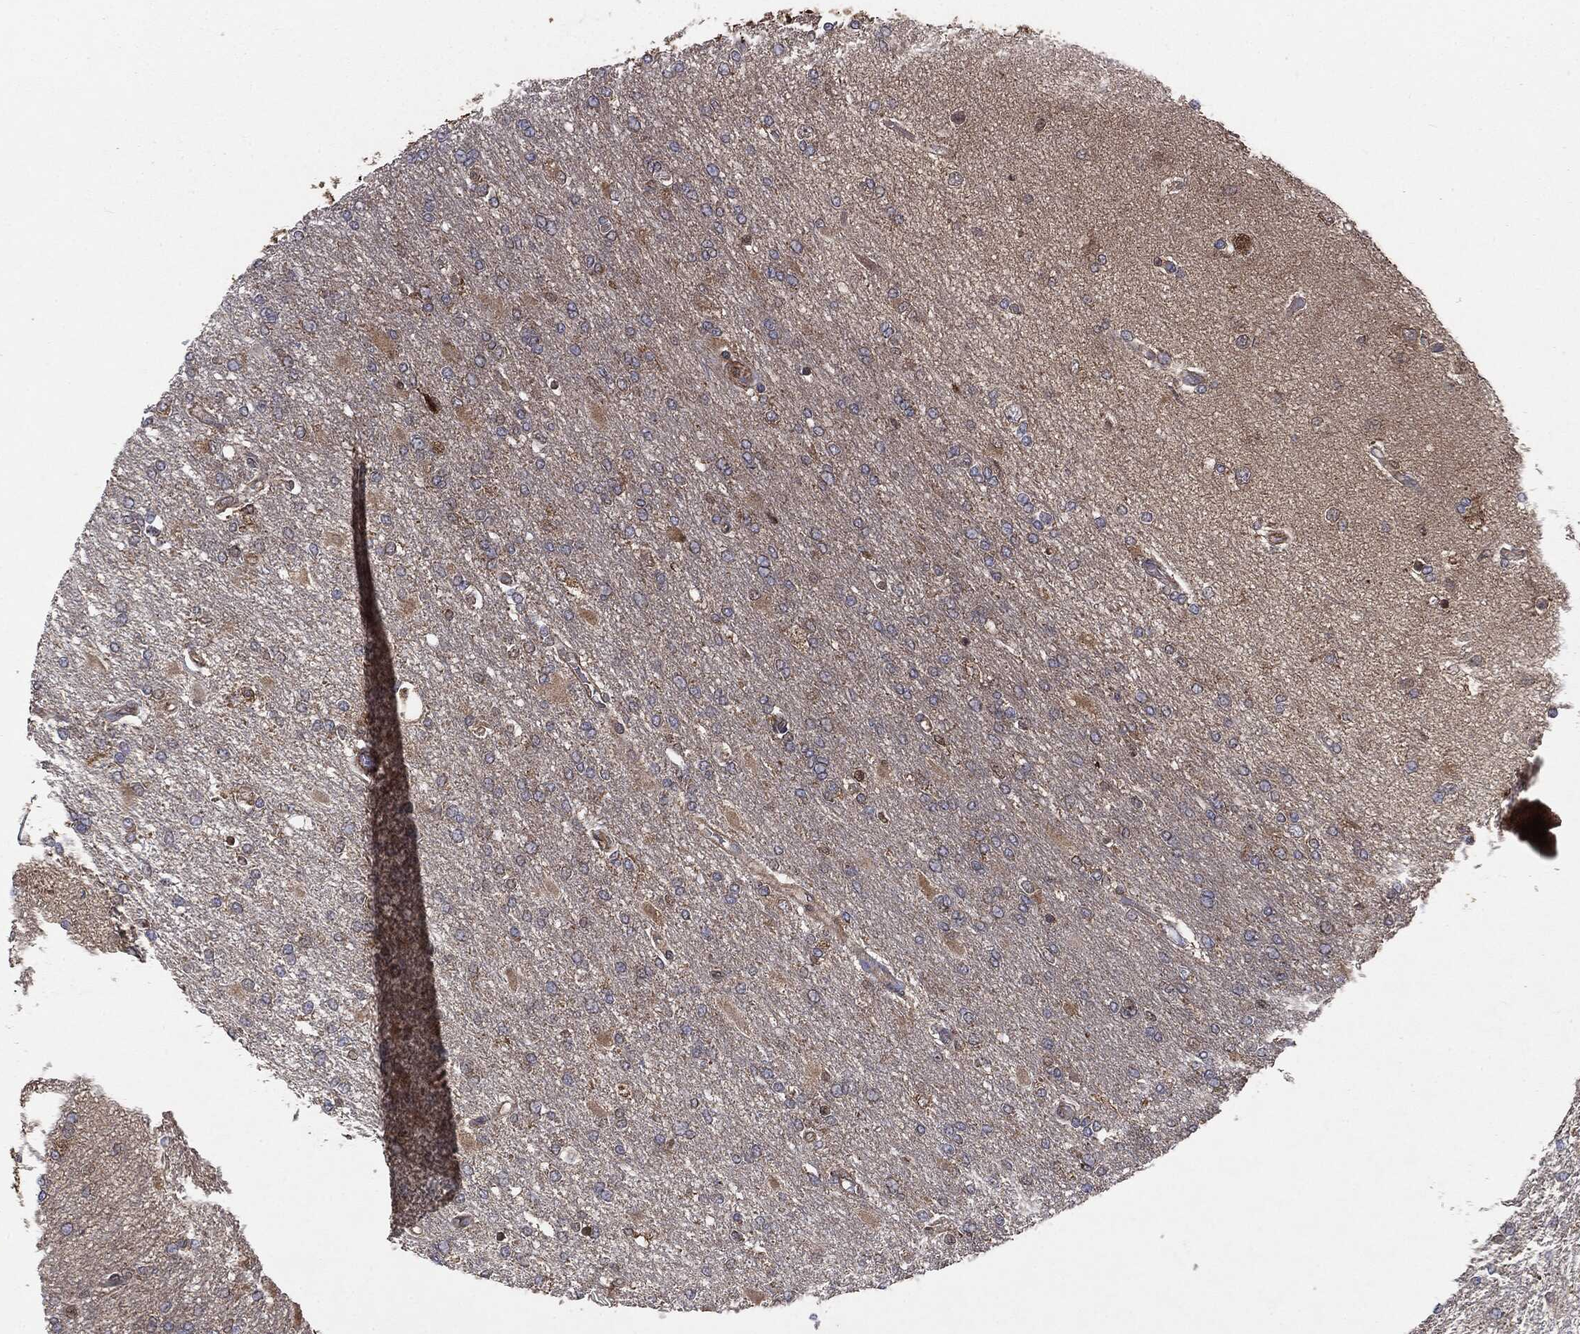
{"staining": {"intensity": "negative", "quantity": "none", "location": "none"}, "tissue": "glioma", "cell_type": "Tumor cells", "image_type": "cancer", "snomed": [{"axis": "morphology", "description": "Glioma, malignant, High grade"}, {"axis": "topography", "description": "Cerebral cortex"}], "caption": "Photomicrograph shows no protein expression in tumor cells of glioma tissue.", "gene": "NME1", "patient": {"sex": "male", "age": 79}}